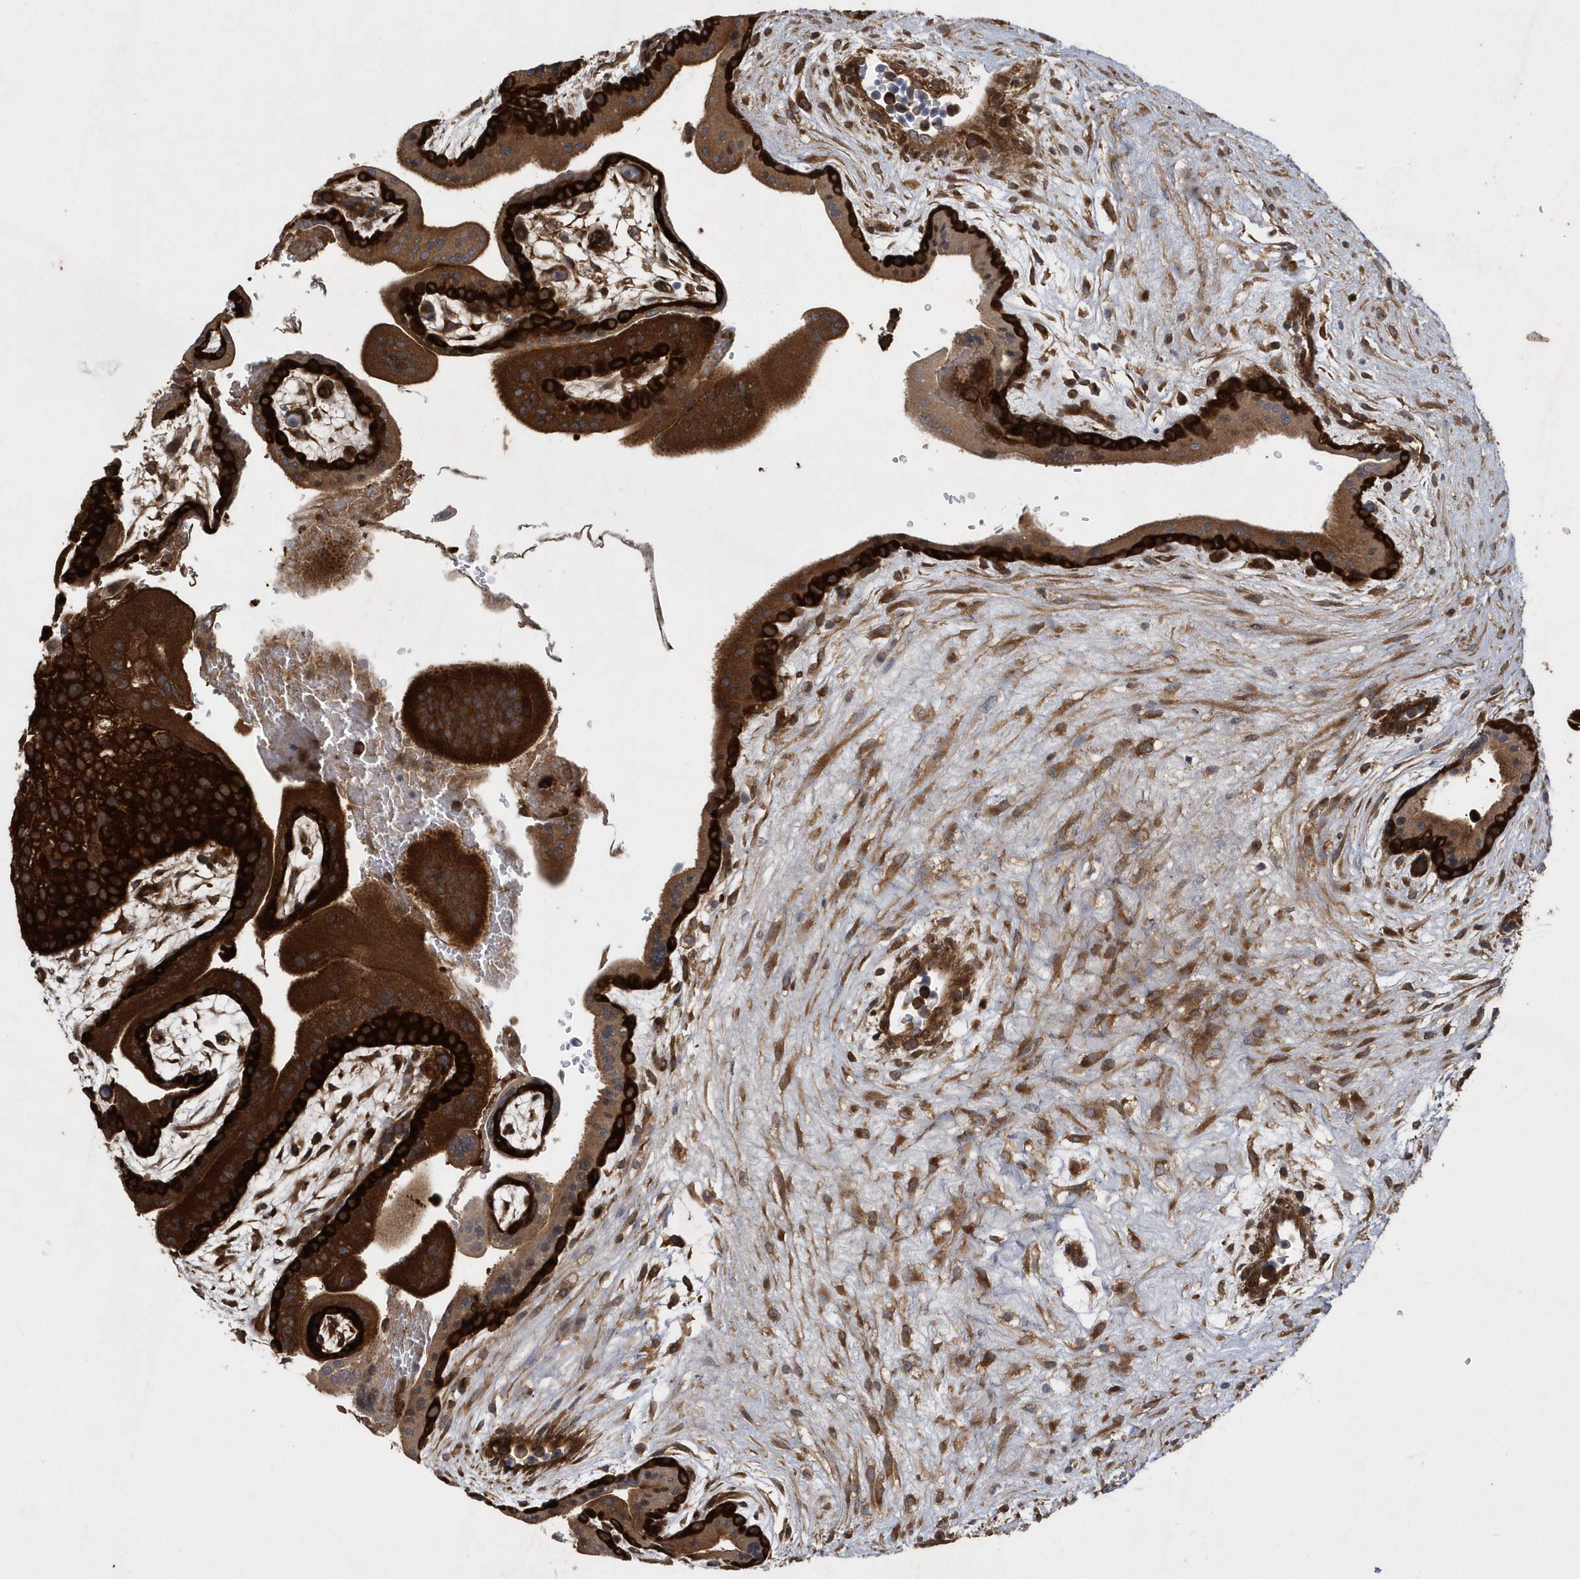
{"staining": {"intensity": "strong", "quantity": ">75%", "location": "cytoplasmic/membranous"}, "tissue": "placenta", "cell_type": "Trophoblastic cells", "image_type": "normal", "snomed": [{"axis": "morphology", "description": "Normal tissue, NOS"}, {"axis": "topography", "description": "Placenta"}], "caption": "A brown stain labels strong cytoplasmic/membranous expression of a protein in trophoblastic cells of unremarkable human placenta. (DAB (3,3'-diaminobenzidine) IHC with brightfield microscopy, high magnification).", "gene": "PAICS", "patient": {"sex": "female", "age": 35}}